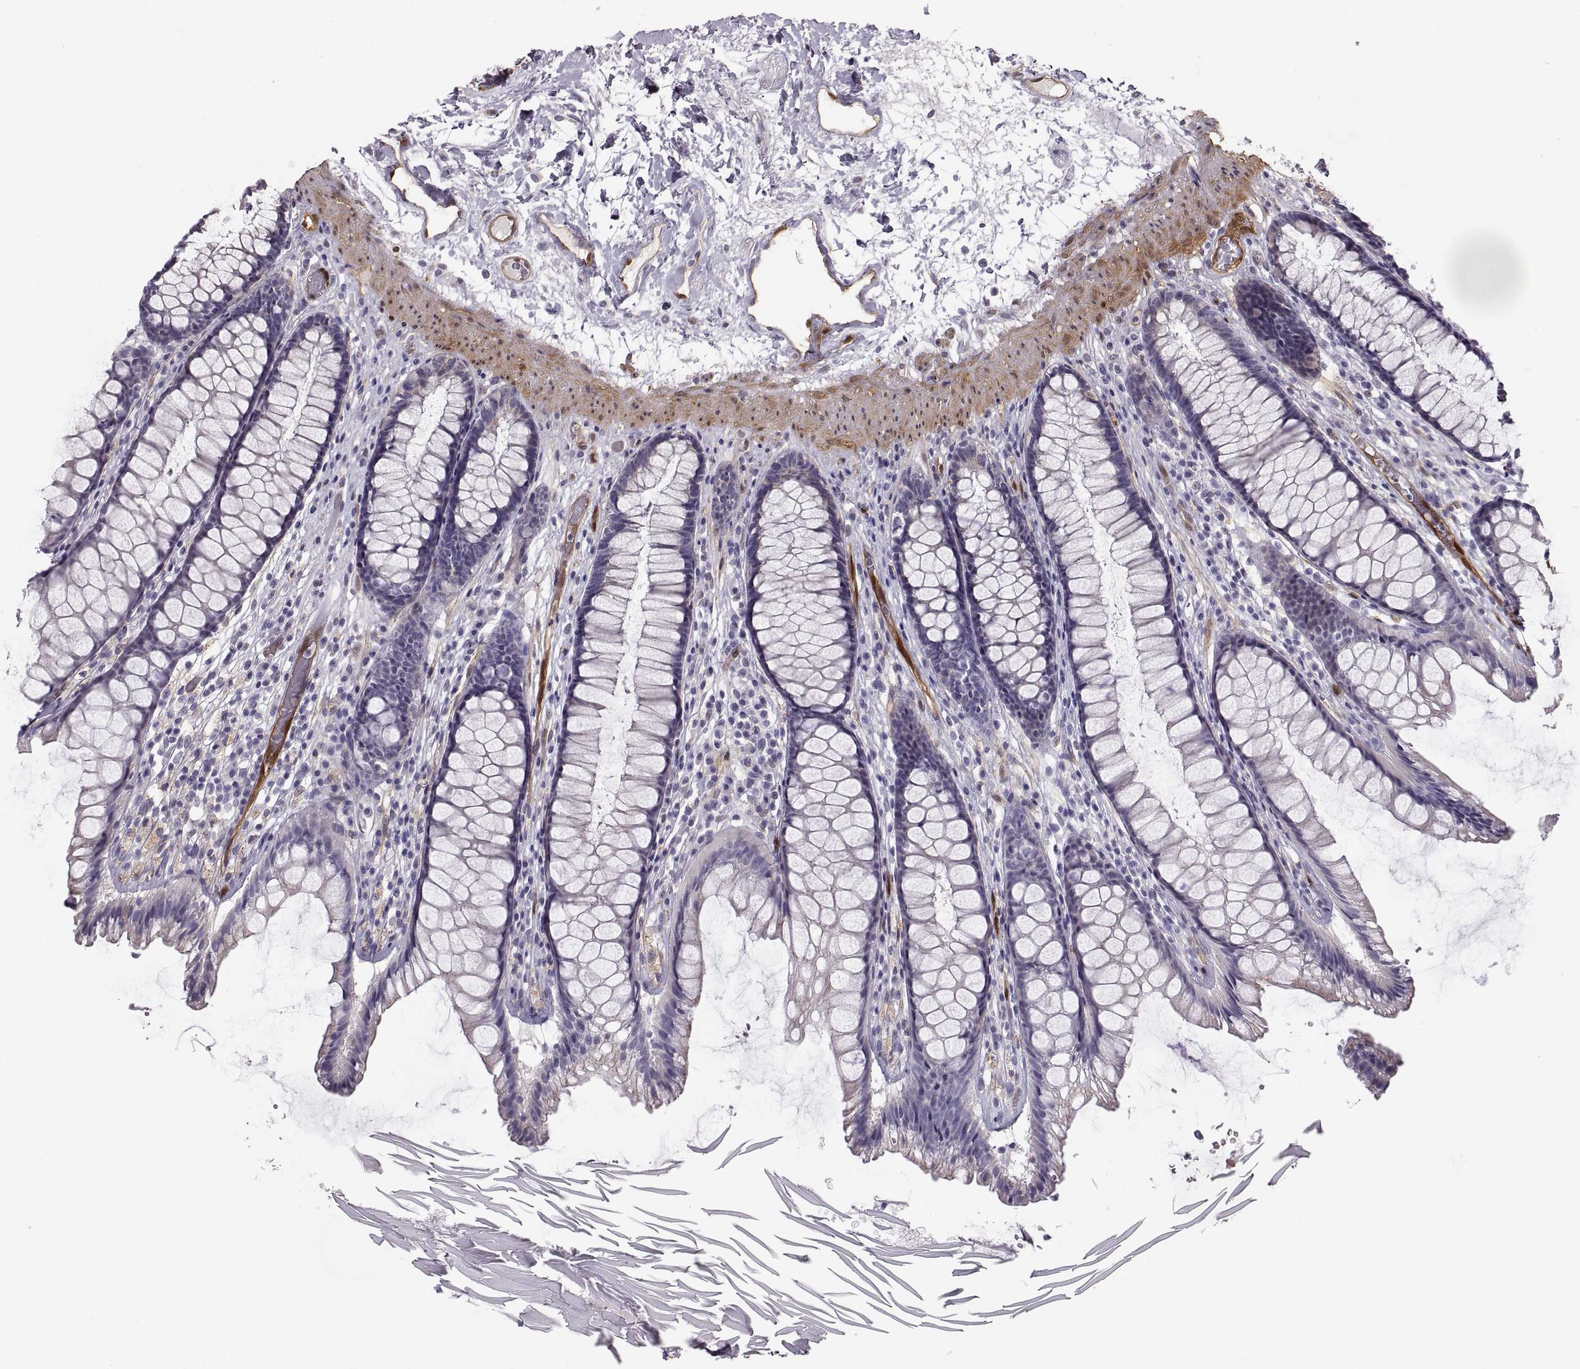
{"staining": {"intensity": "negative", "quantity": "none", "location": "none"}, "tissue": "rectum", "cell_type": "Glandular cells", "image_type": "normal", "snomed": [{"axis": "morphology", "description": "Normal tissue, NOS"}, {"axis": "topography", "description": "Rectum"}], "caption": "Immunohistochemistry image of unremarkable rectum: human rectum stained with DAB (3,3'-diaminobenzidine) displays no significant protein positivity in glandular cells.", "gene": "PGM5", "patient": {"sex": "male", "age": 72}}